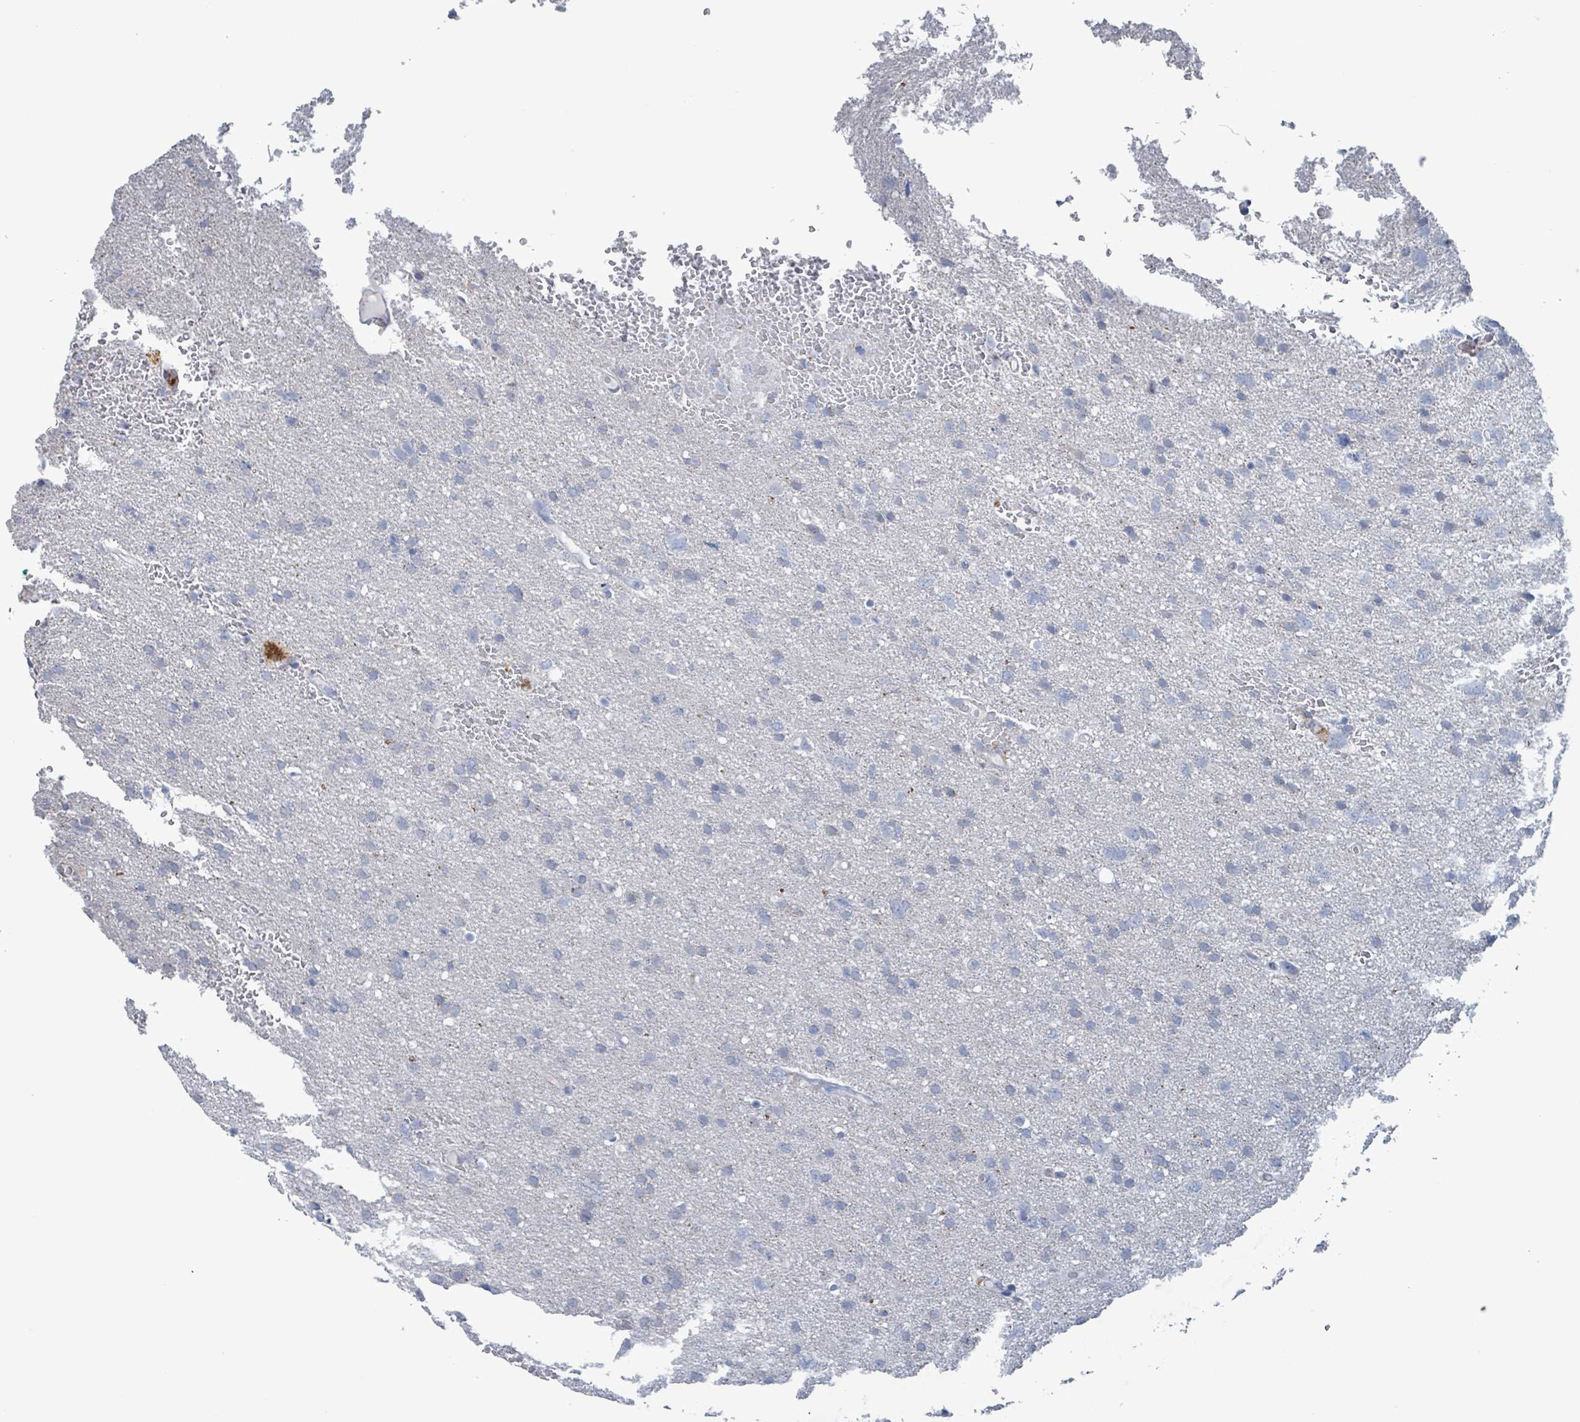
{"staining": {"intensity": "negative", "quantity": "none", "location": "none"}, "tissue": "glioma", "cell_type": "Tumor cells", "image_type": "cancer", "snomed": [{"axis": "morphology", "description": "Glioma, malignant, High grade"}, {"axis": "topography", "description": "Brain"}], "caption": "Malignant glioma (high-grade) was stained to show a protein in brown. There is no significant positivity in tumor cells.", "gene": "PKLR", "patient": {"sex": "male", "age": 61}}